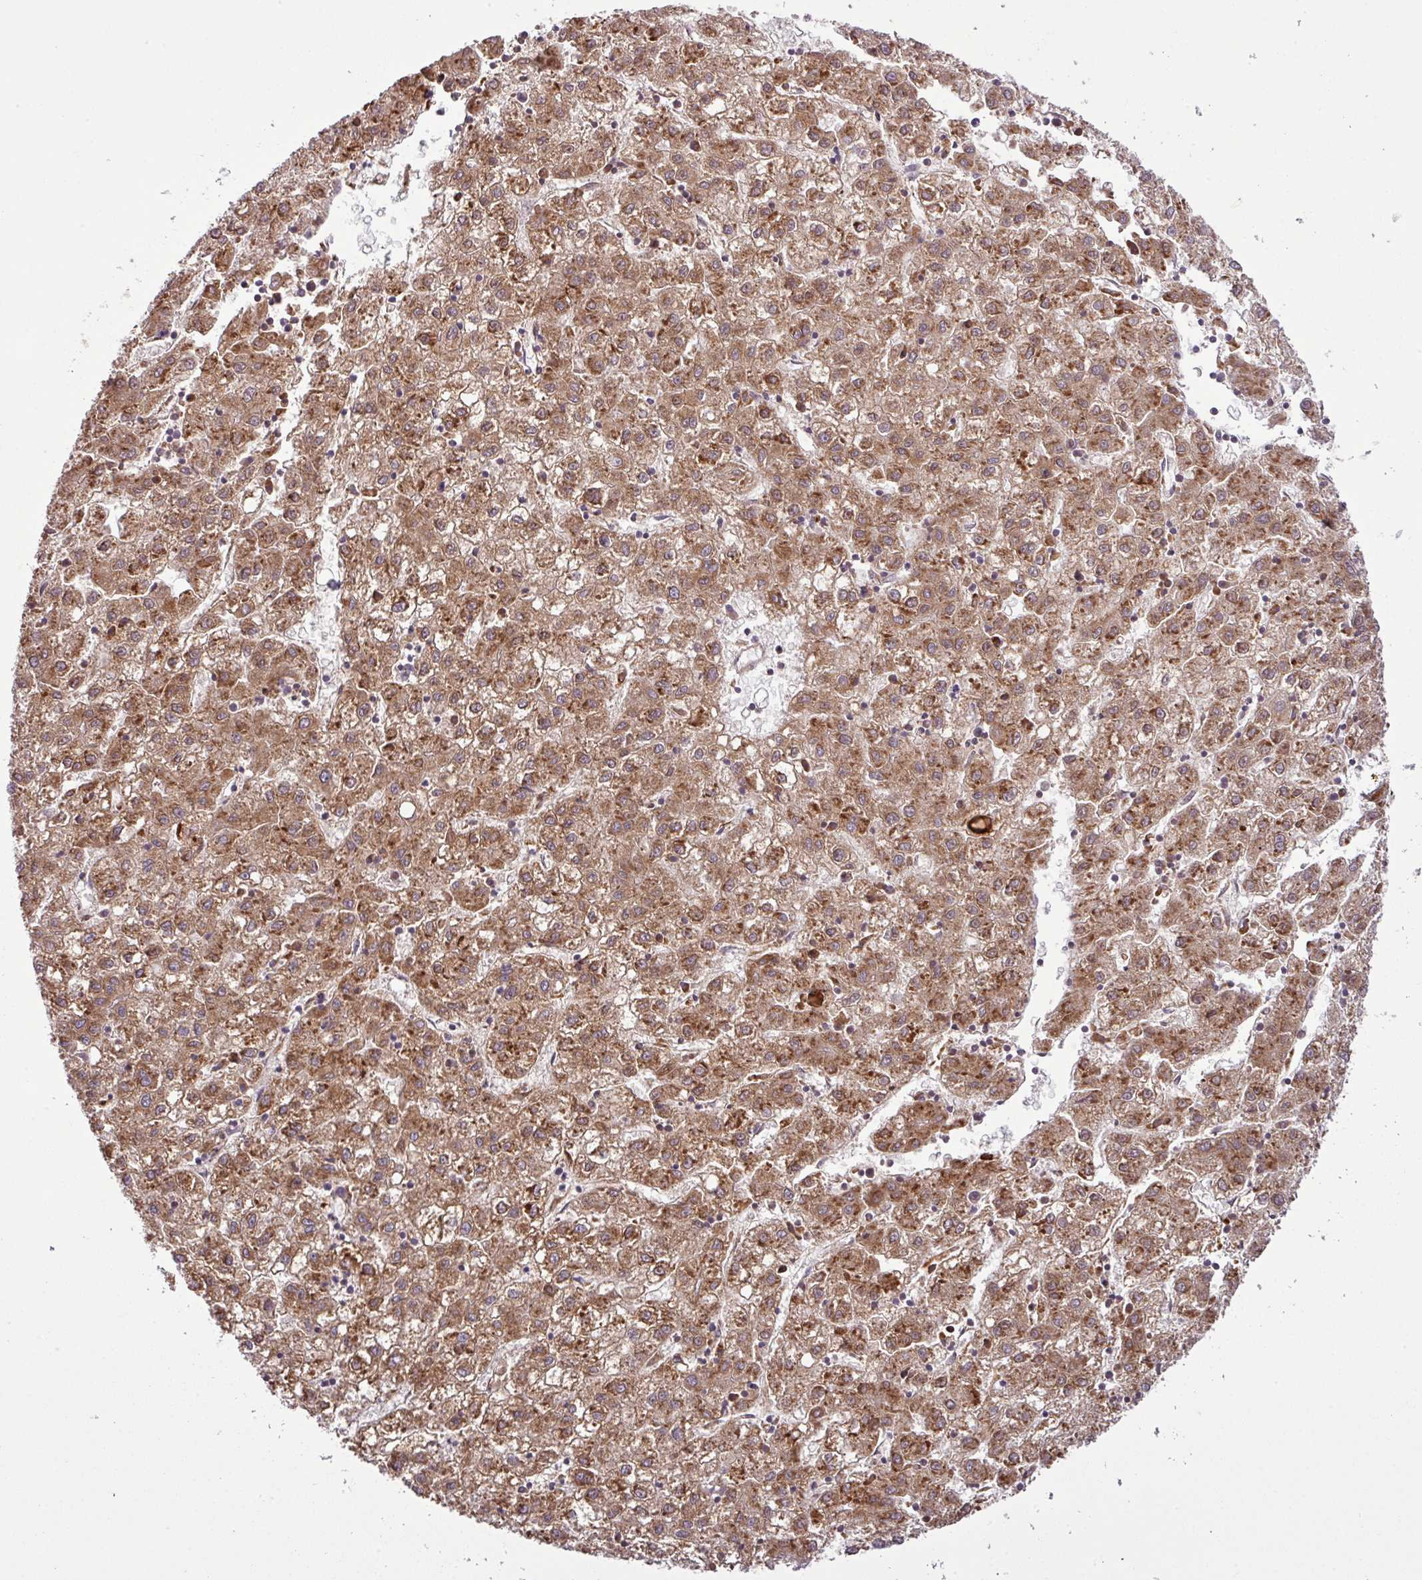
{"staining": {"intensity": "moderate", "quantity": ">75%", "location": "cytoplasmic/membranous"}, "tissue": "liver cancer", "cell_type": "Tumor cells", "image_type": "cancer", "snomed": [{"axis": "morphology", "description": "Carcinoma, Hepatocellular, NOS"}, {"axis": "topography", "description": "Liver"}], "caption": "IHC image of liver hepatocellular carcinoma stained for a protein (brown), which exhibits medium levels of moderate cytoplasmic/membranous staining in about >75% of tumor cells.", "gene": "SMCO4", "patient": {"sex": "male", "age": 72}}